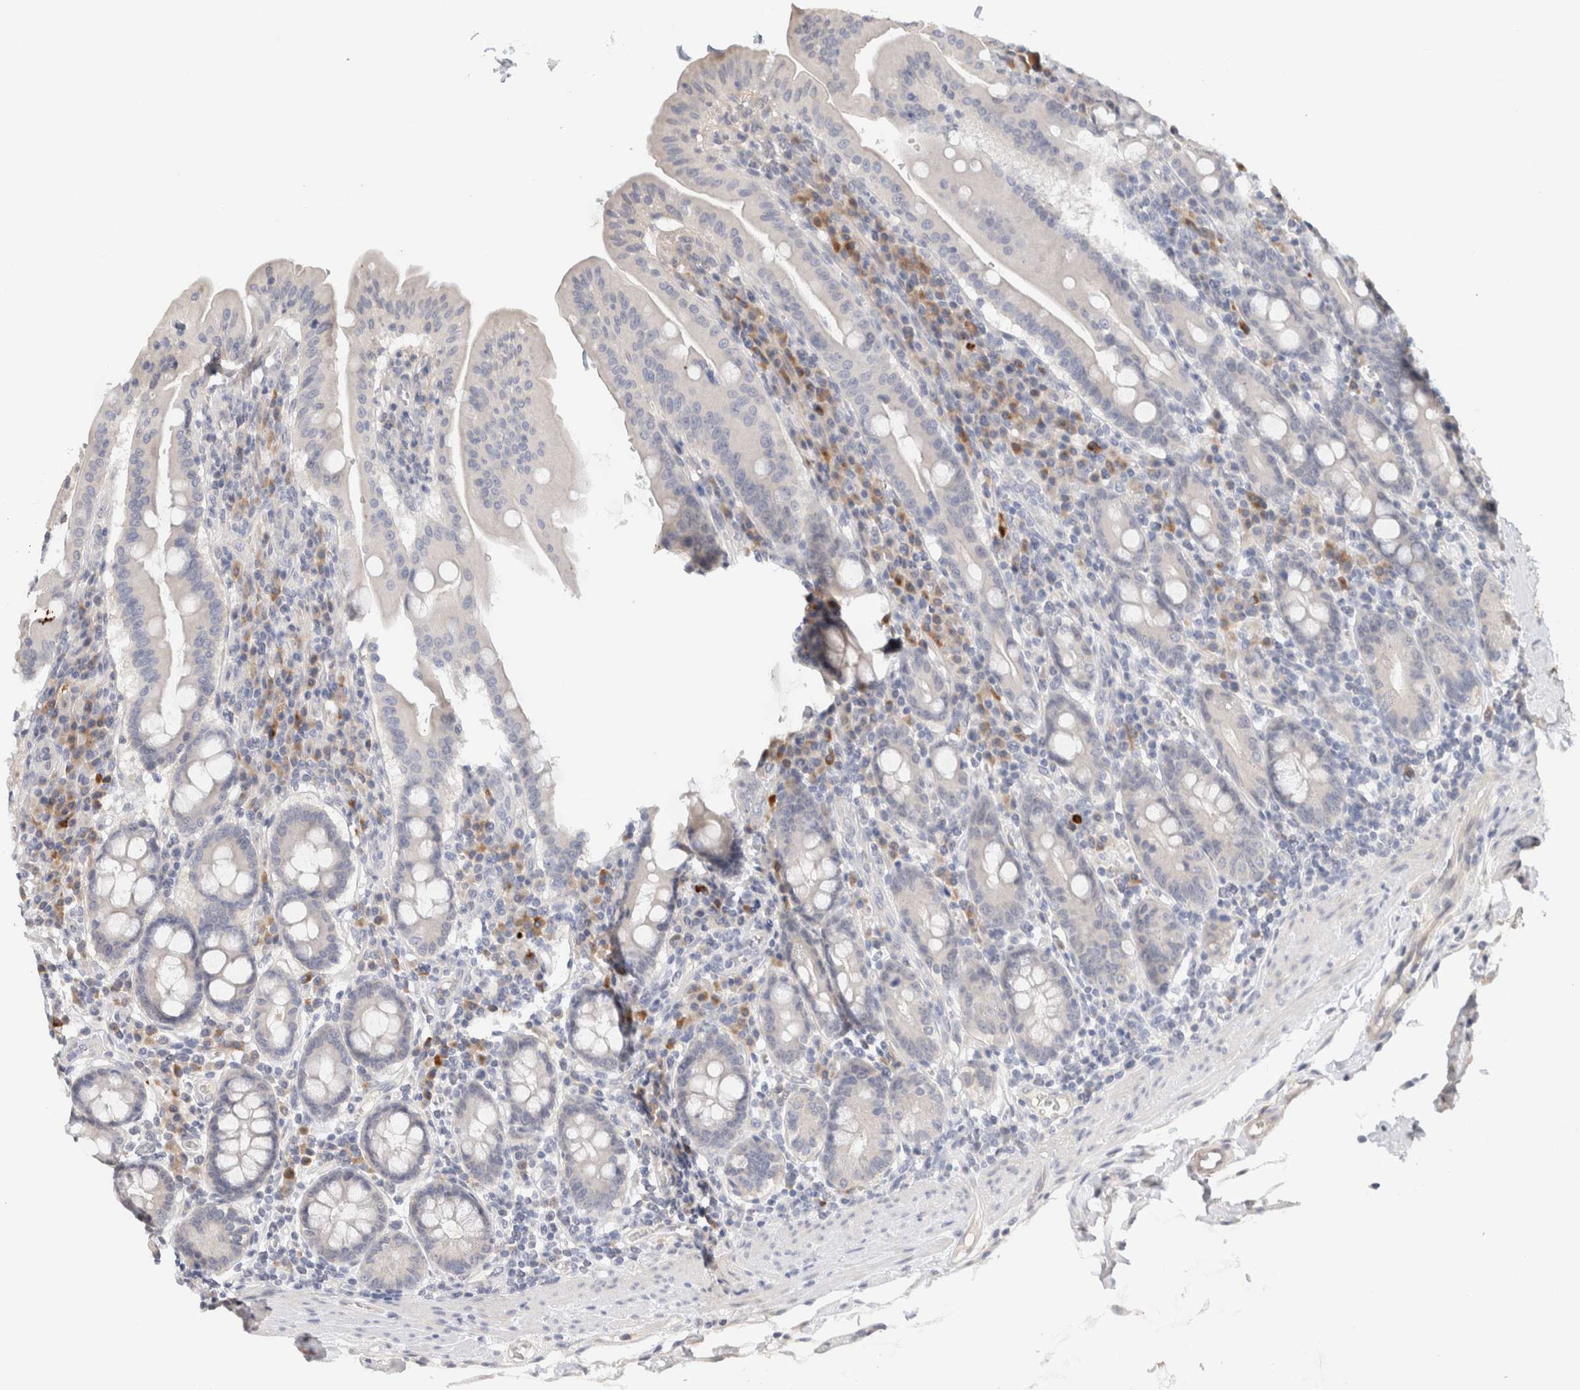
{"staining": {"intensity": "weak", "quantity": "<25%", "location": "cytoplasmic/membranous"}, "tissue": "duodenum", "cell_type": "Glandular cells", "image_type": "normal", "snomed": [{"axis": "morphology", "description": "Normal tissue, NOS"}, {"axis": "morphology", "description": "Adenocarcinoma, NOS"}, {"axis": "topography", "description": "Pancreas"}, {"axis": "topography", "description": "Duodenum"}], "caption": "The IHC photomicrograph has no significant staining in glandular cells of duodenum. (Stains: DAB (3,3'-diaminobenzidine) immunohistochemistry (IHC) with hematoxylin counter stain, Microscopy: brightfield microscopy at high magnification).", "gene": "SPRTN", "patient": {"sex": "male", "age": 50}}